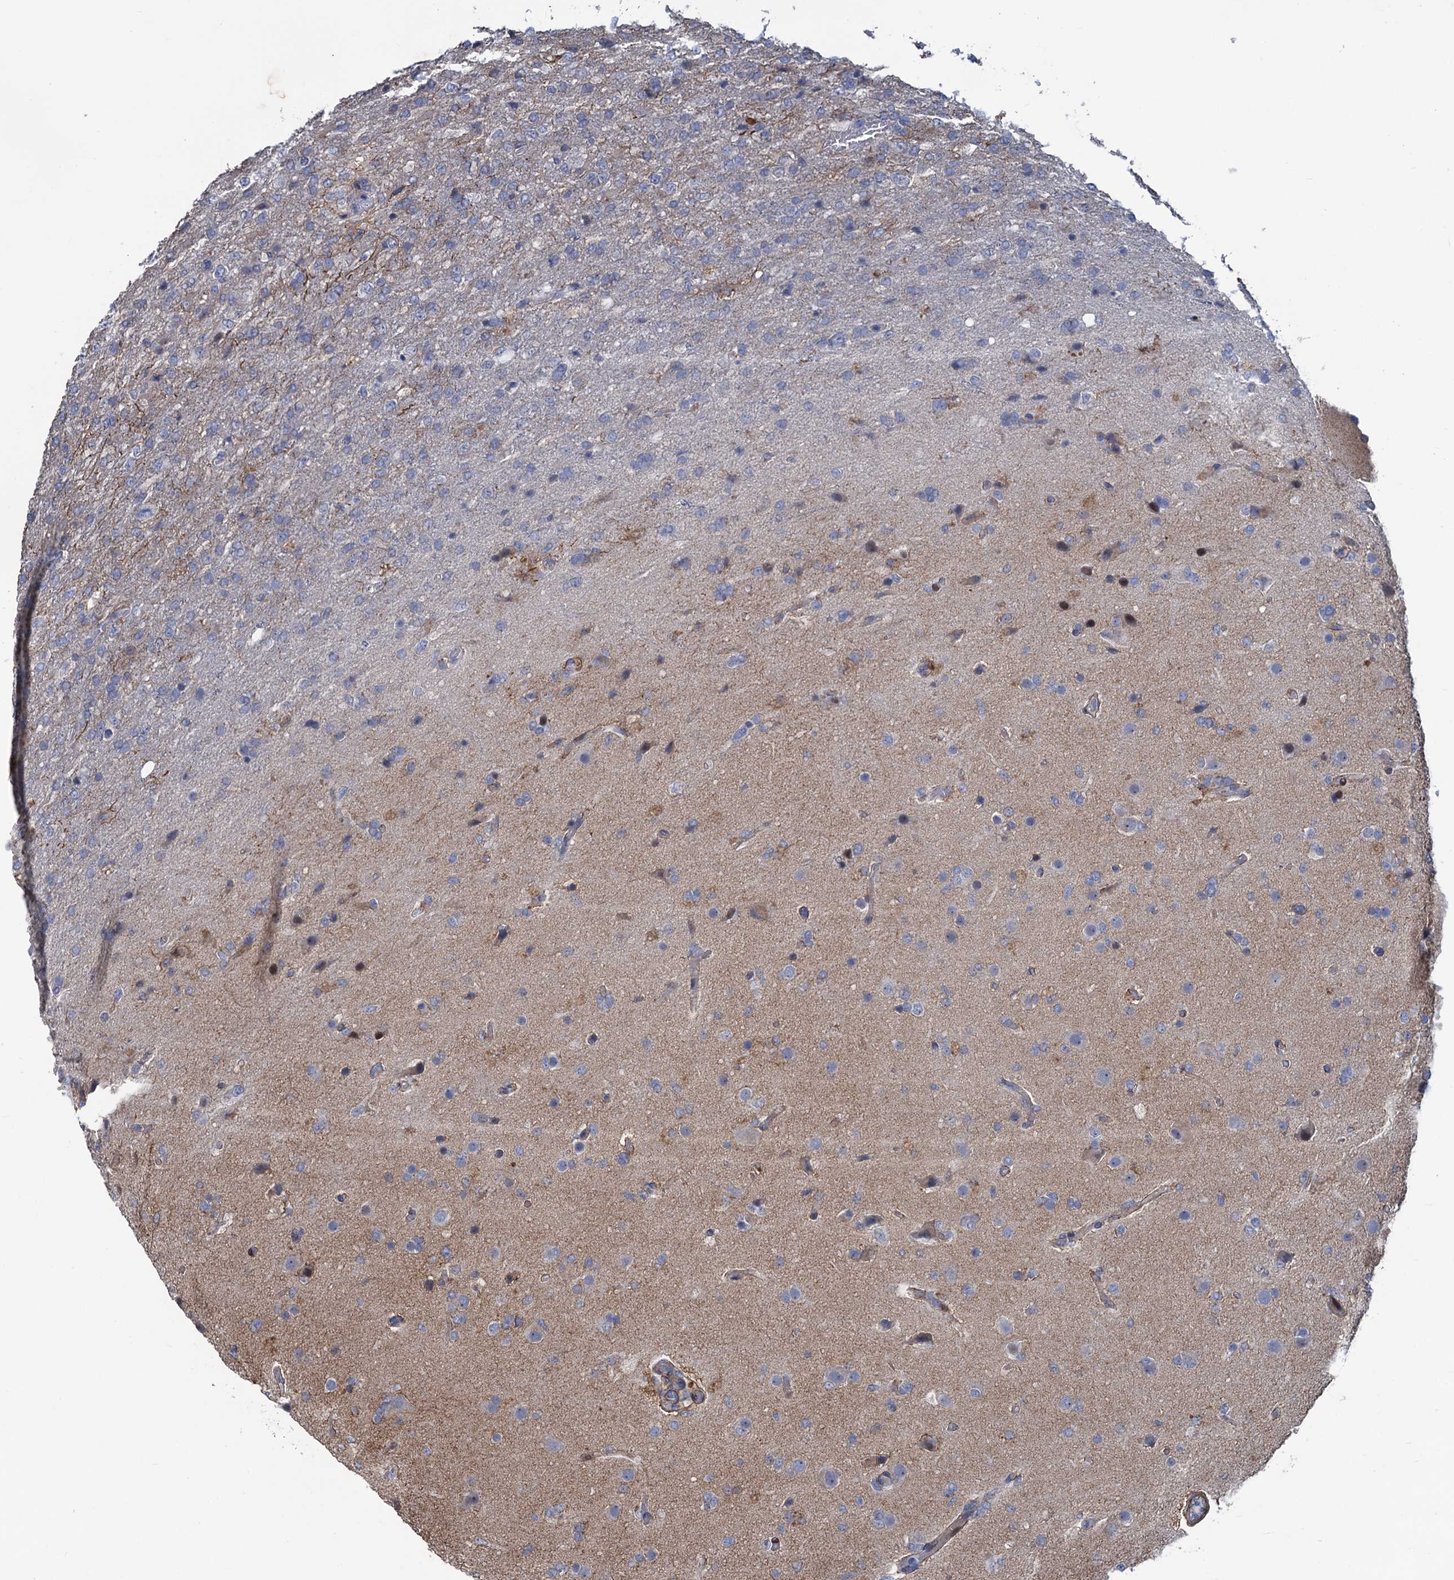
{"staining": {"intensity": "negative", "quantity": "none", "location": "none"}, "tissue": "glioma", "cell_type": "Tumor cells", "image_type": "cancer", "snomed": [{"axis": "morphology", "description": "Glioma, malignant, High grade"}, {"axis": "topography", "description": "Brain"}], "caption": "Immunohistochemical staining of glioma shows no significant staining in tumor cells.", "gene": "ESYT3", "patient": {"sex": "female", "age": 74}}